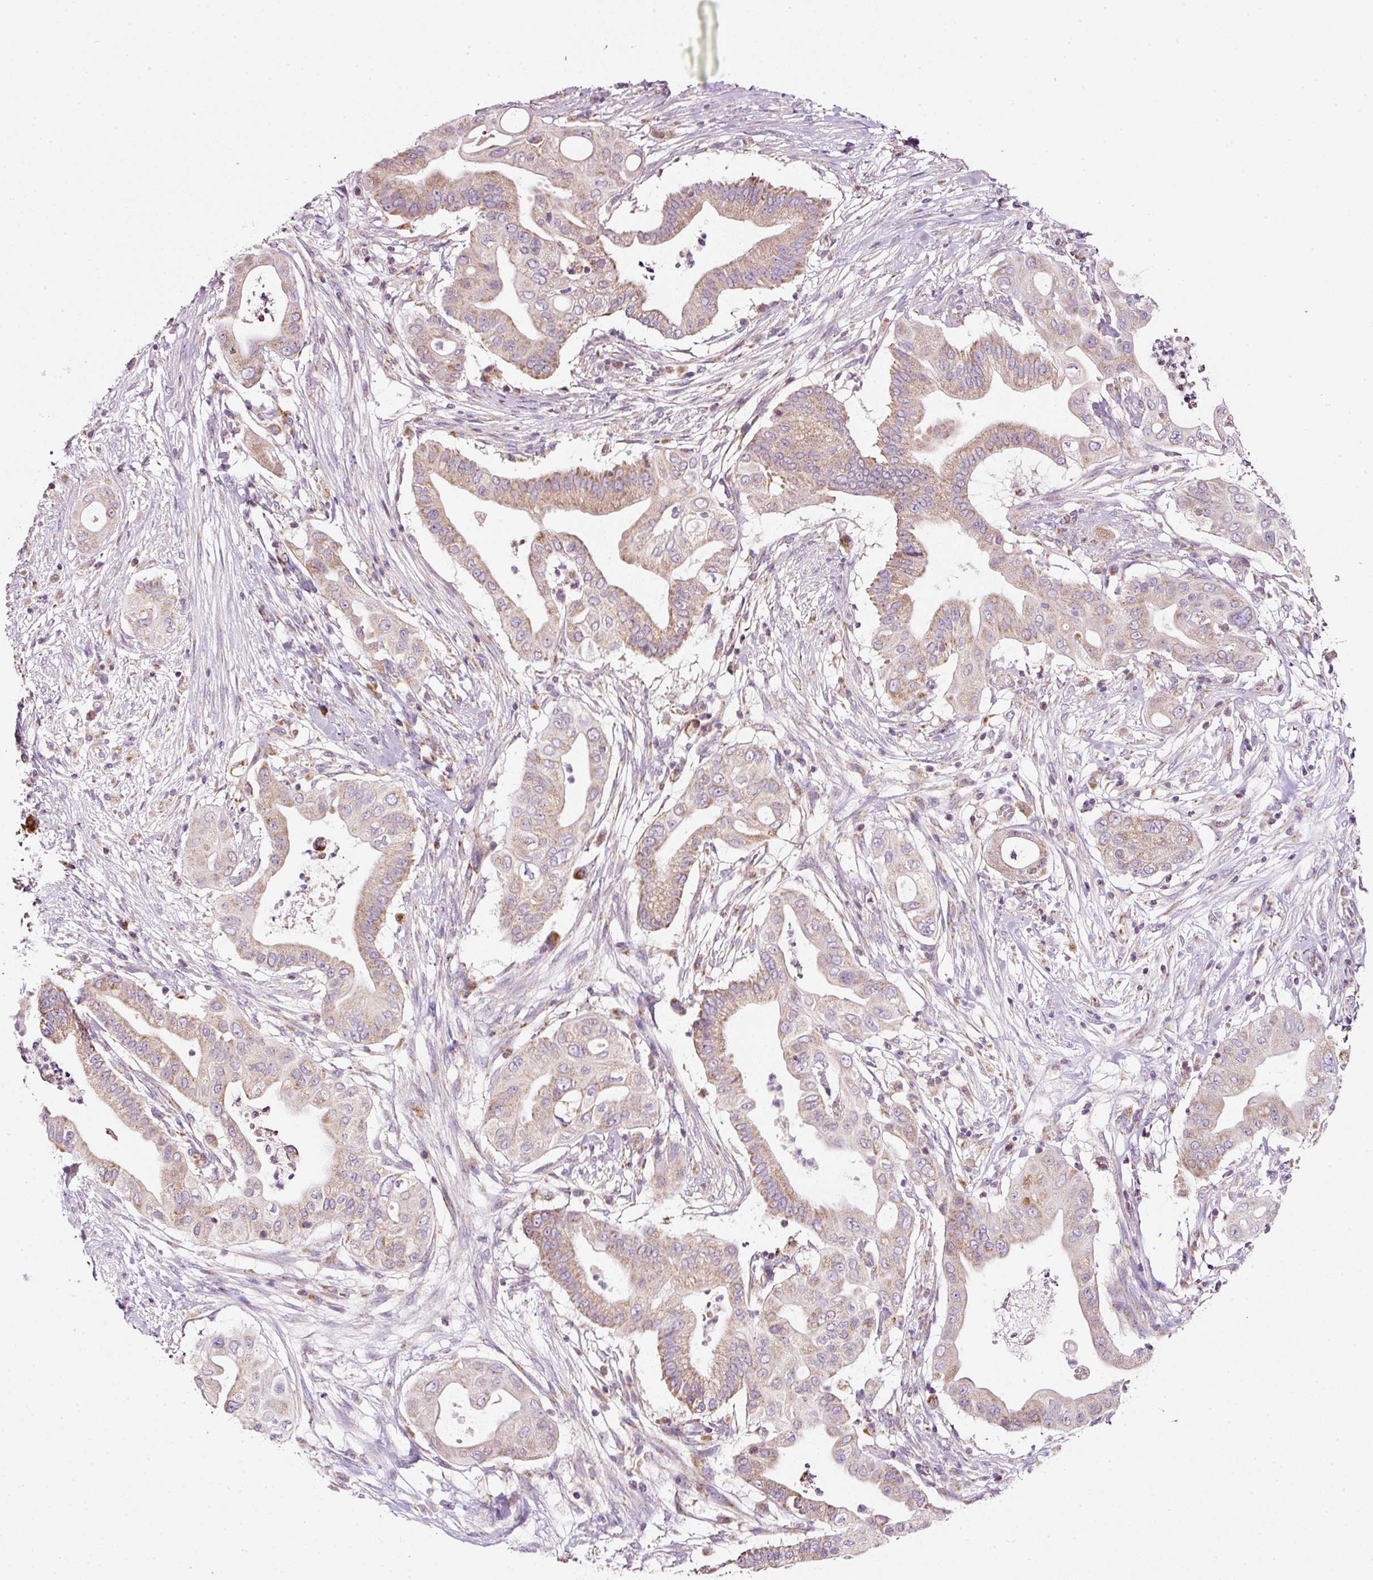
{"staining": {"intensity": "moderate", "quantity": ">75%", "location": "cytoplasmic/membranous"}, "tissue": "pancreatic cancer", "cell_type": "Tumor cells", "image_type": "cancer", "snomed": [{"axis": "morphology", "description": "Adenocarcinoma, NOS"}, {"axis": "topography", "description": "Pancreas"}], "caption": "Brown immunohistochemical staining in adenocarcinoma (pancreatic) demonstrates moderate cytoplasmic/membranous staining in approximately >75% of tumor cells.", "gene": "NDUFA1", "patient": {"sex": "male", "age": 68}}